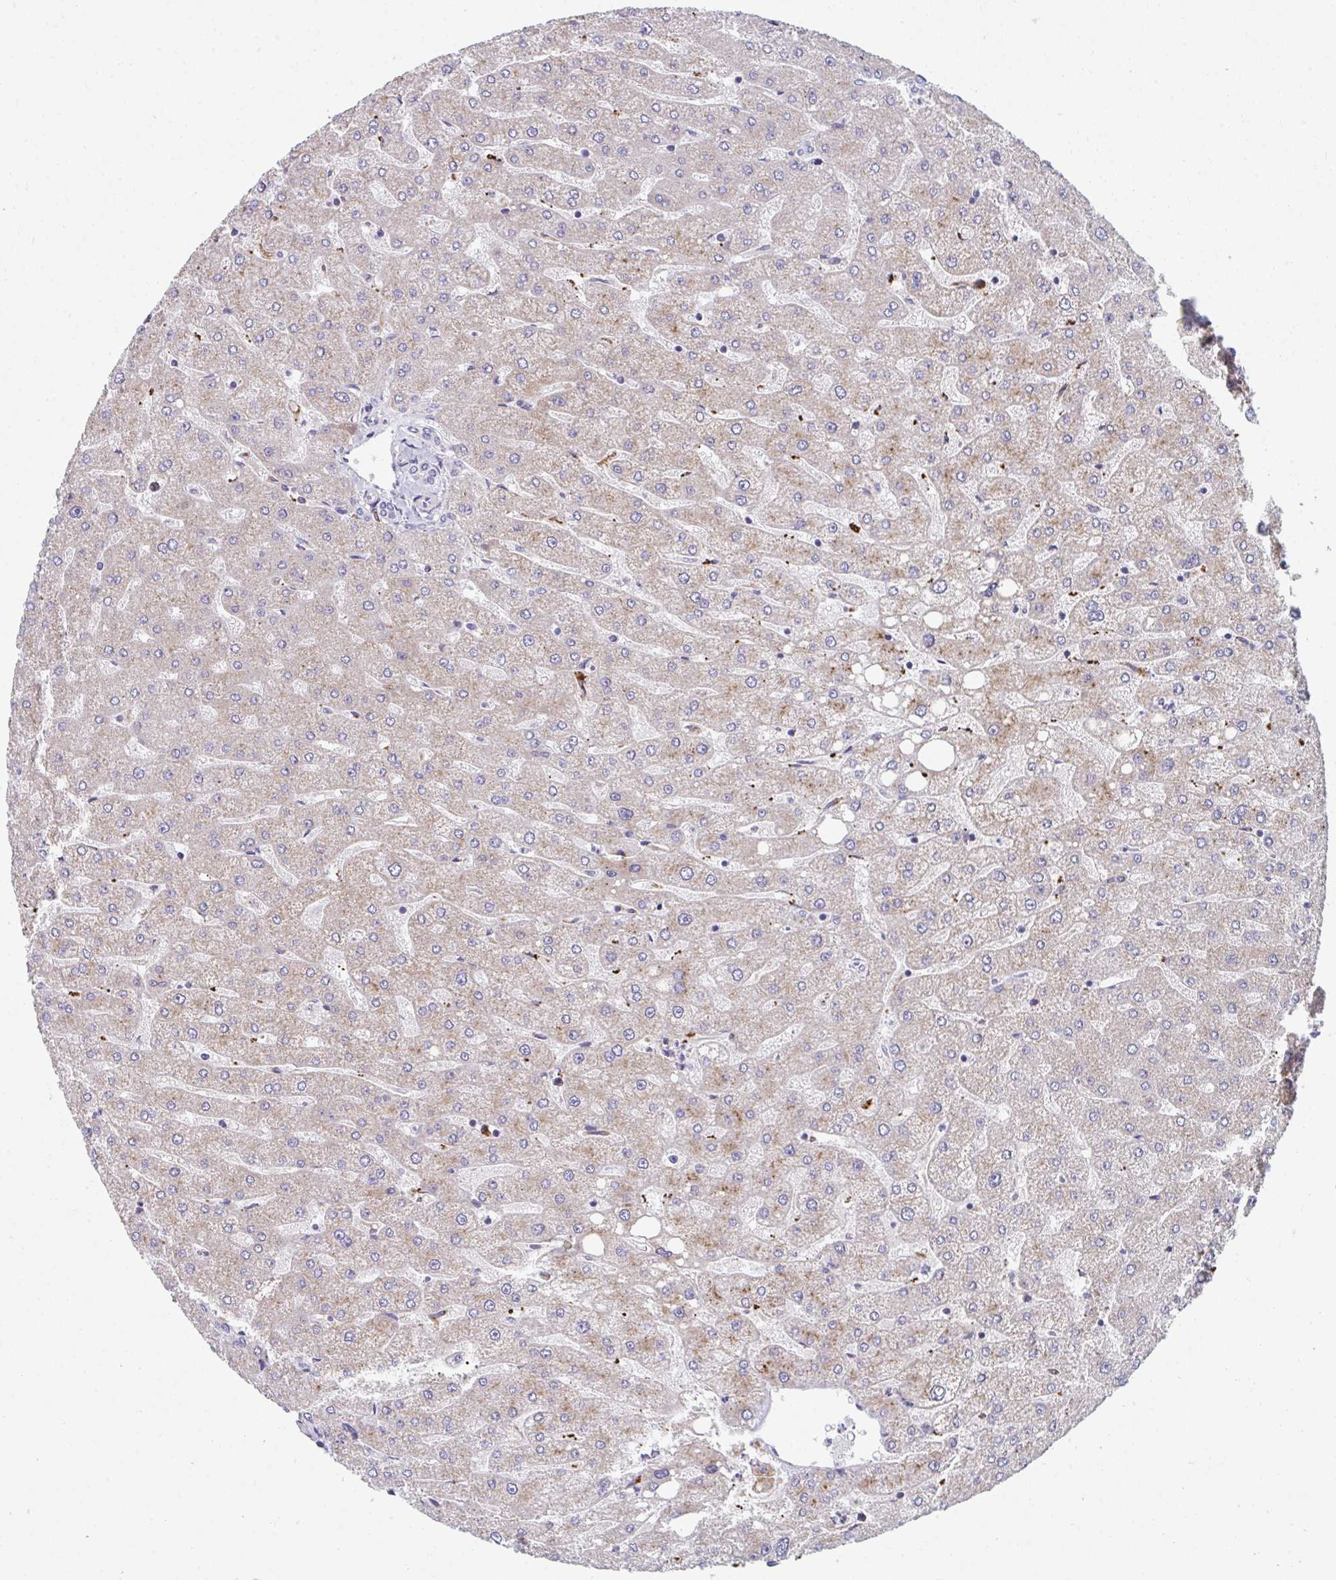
{"staining": {"intensity": "negative", "quantity": "none", "location": "none"}, "tissue": "liver", "cell_type": "Cholangiocytes", "image_type": "normal", "snomed": [{"axis": "morphology", "description": "Normal tissue, NOS"}, {"axis": "topography", "description": "Liver"}], "caption": "Liver stained for a protein using IHC demonstrates no expression cholangiocytes.", "gene": "EIF1AD", "patient": {"sex": "male", "age": 67}}